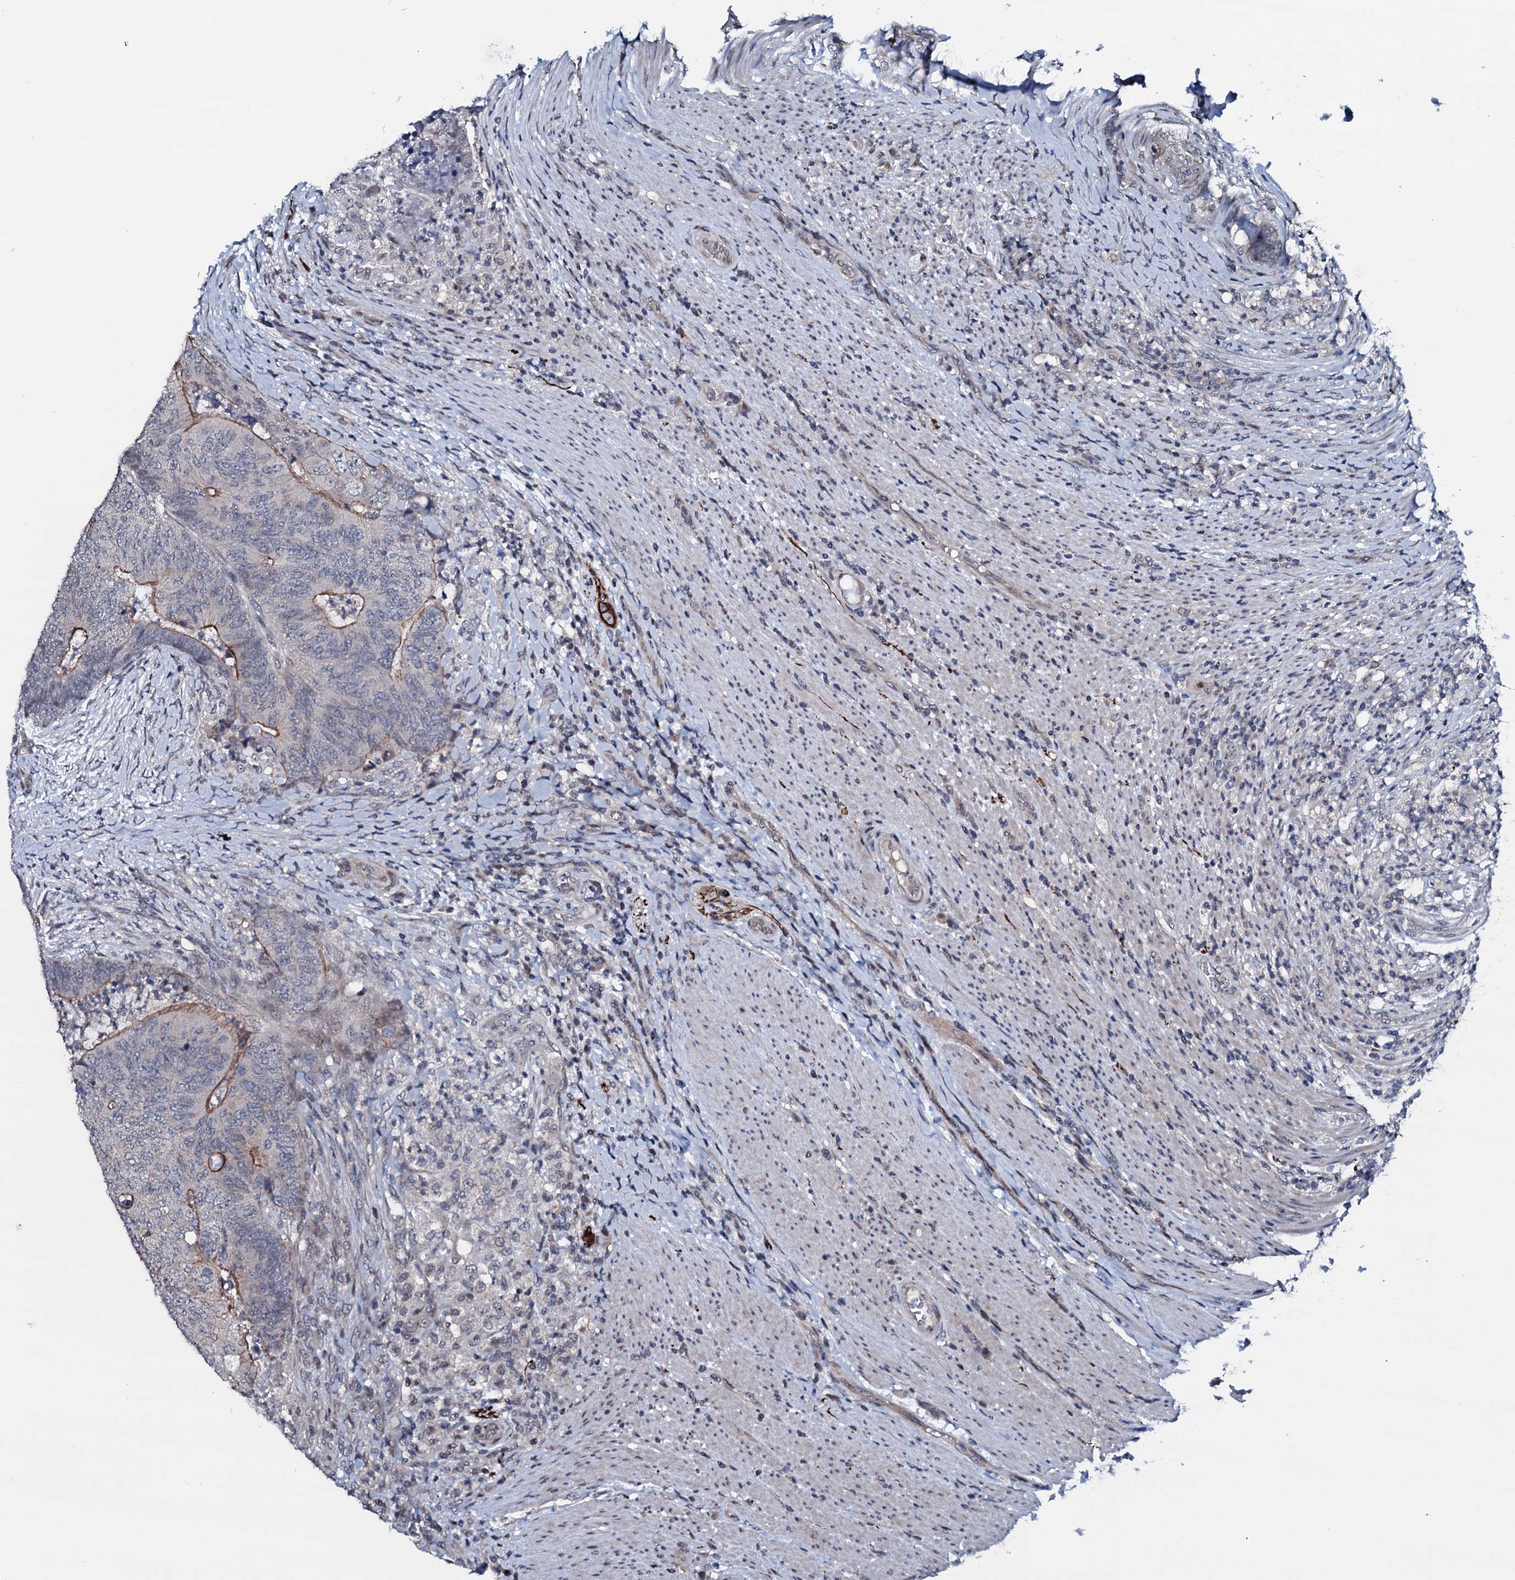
{"staining": {"intensity": "moderate", "quantity": "<25%", "location": "cytoplasmic/membranous"}, "tissue": "colorectal cancer", "cell_type": "Tumor cells", "image_type": "cancer", "snomed": [{"axis": "morphology", "description": "Adenocarcinoma, NOS"}, {"axis": "topography", "description": "Colon"}], "caption": "A histopathology image of human colorectal cancer stained for a protein demonstrates moderate cytoplasmic/membranous brown staining in tumor cells. The protein is stained brown, and the nuclei are stained in blue (DAB IHC with brightfield microscopy, high magnification).", "gene": "OGFOD2", "patient": {"sex": "female", "age": 67}}